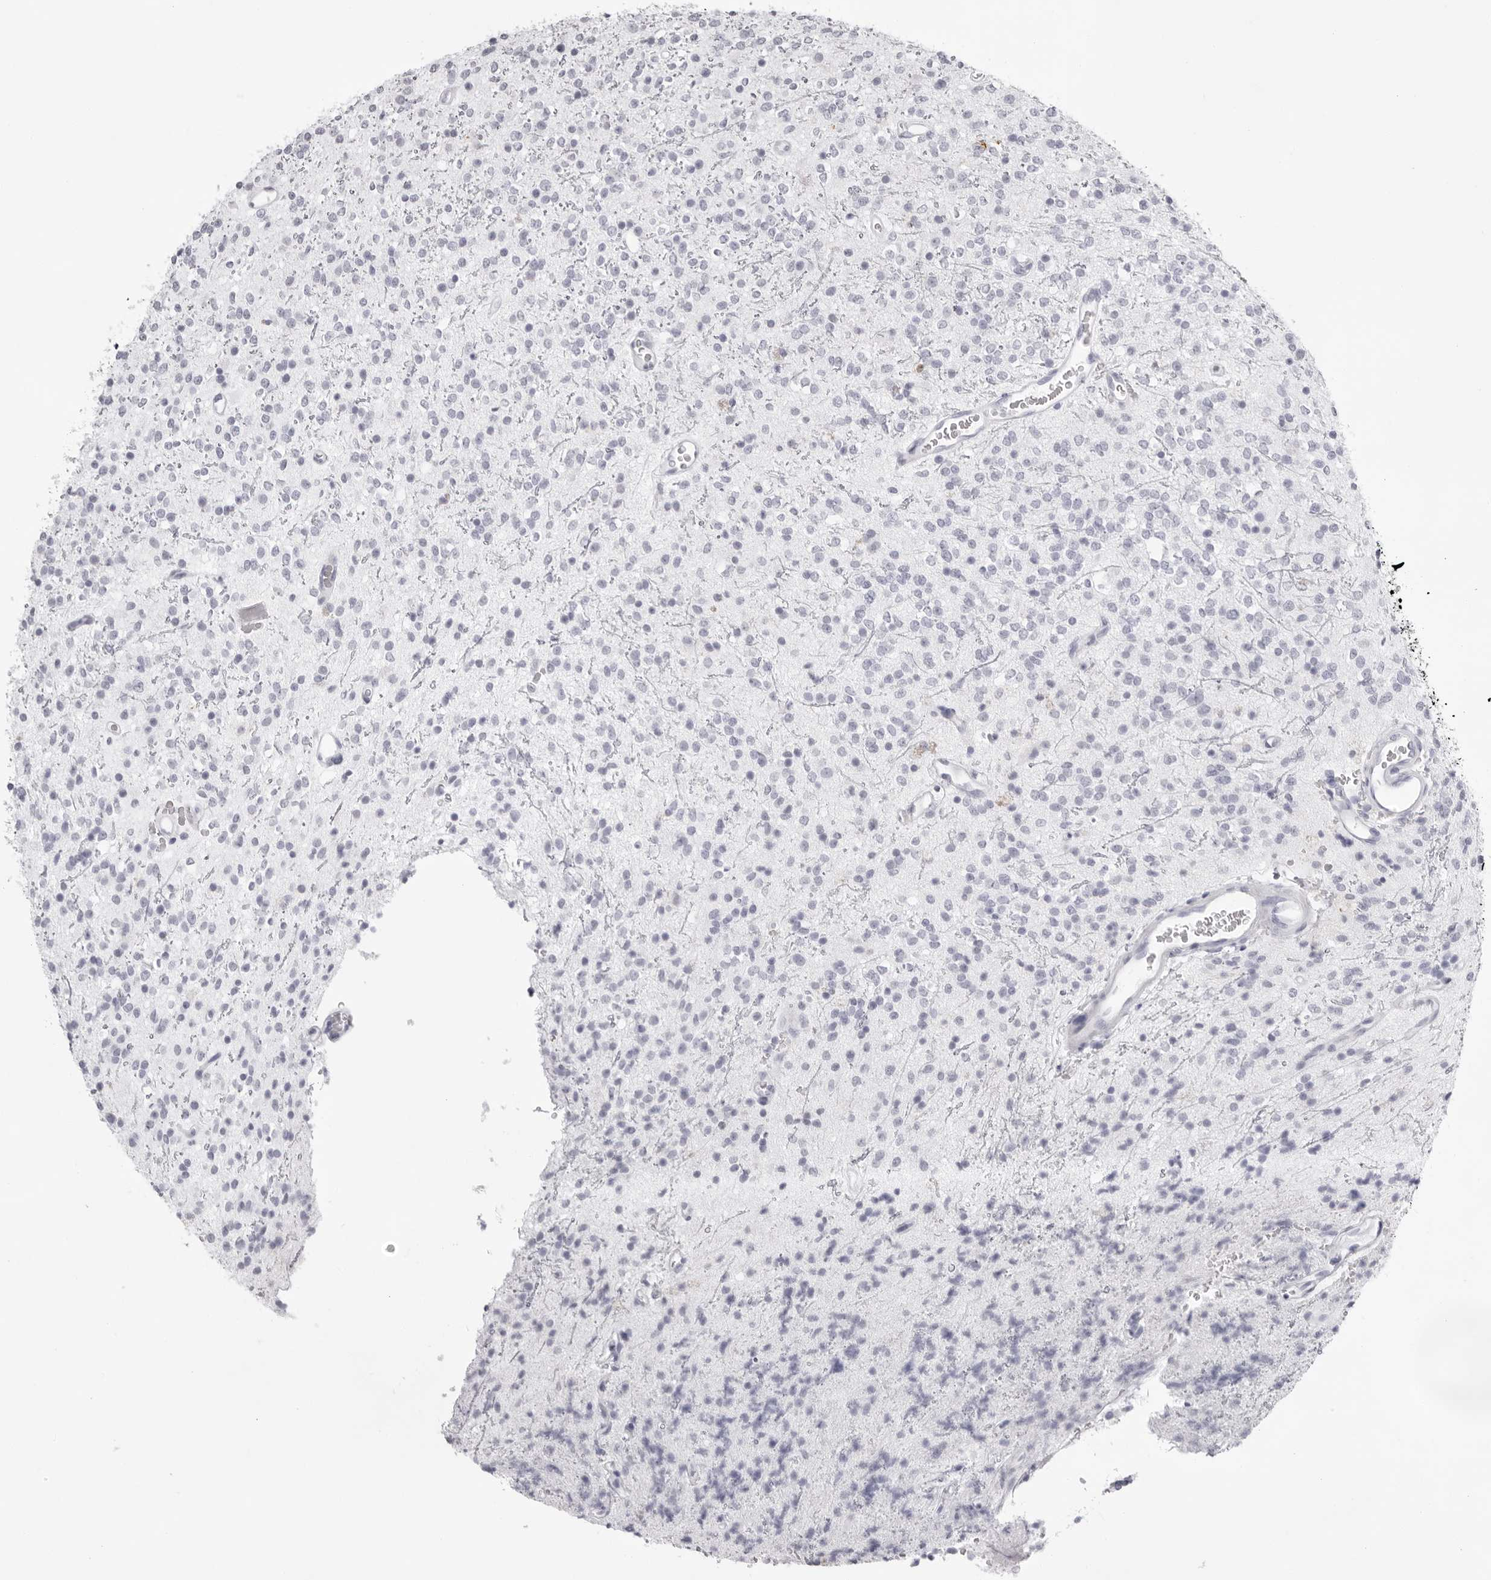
{"staining": {"intensity": "negative", "quantity": "none", "location": "none"}, "tissue": "glioma", "cell_type": "Tumor cells", "image_type": "cancer", "snomed": [{"axis": "morphology", "description": "Glioma, malignant, High grade"}, {"axis": "topography", "description": "Brain"}], "caption": "Immunohistochemical staining of human glioma exhibits no significant positivity in tumor cells.", "gene": "TMOD4", "patient": {"sex": "male", "age": 34}}